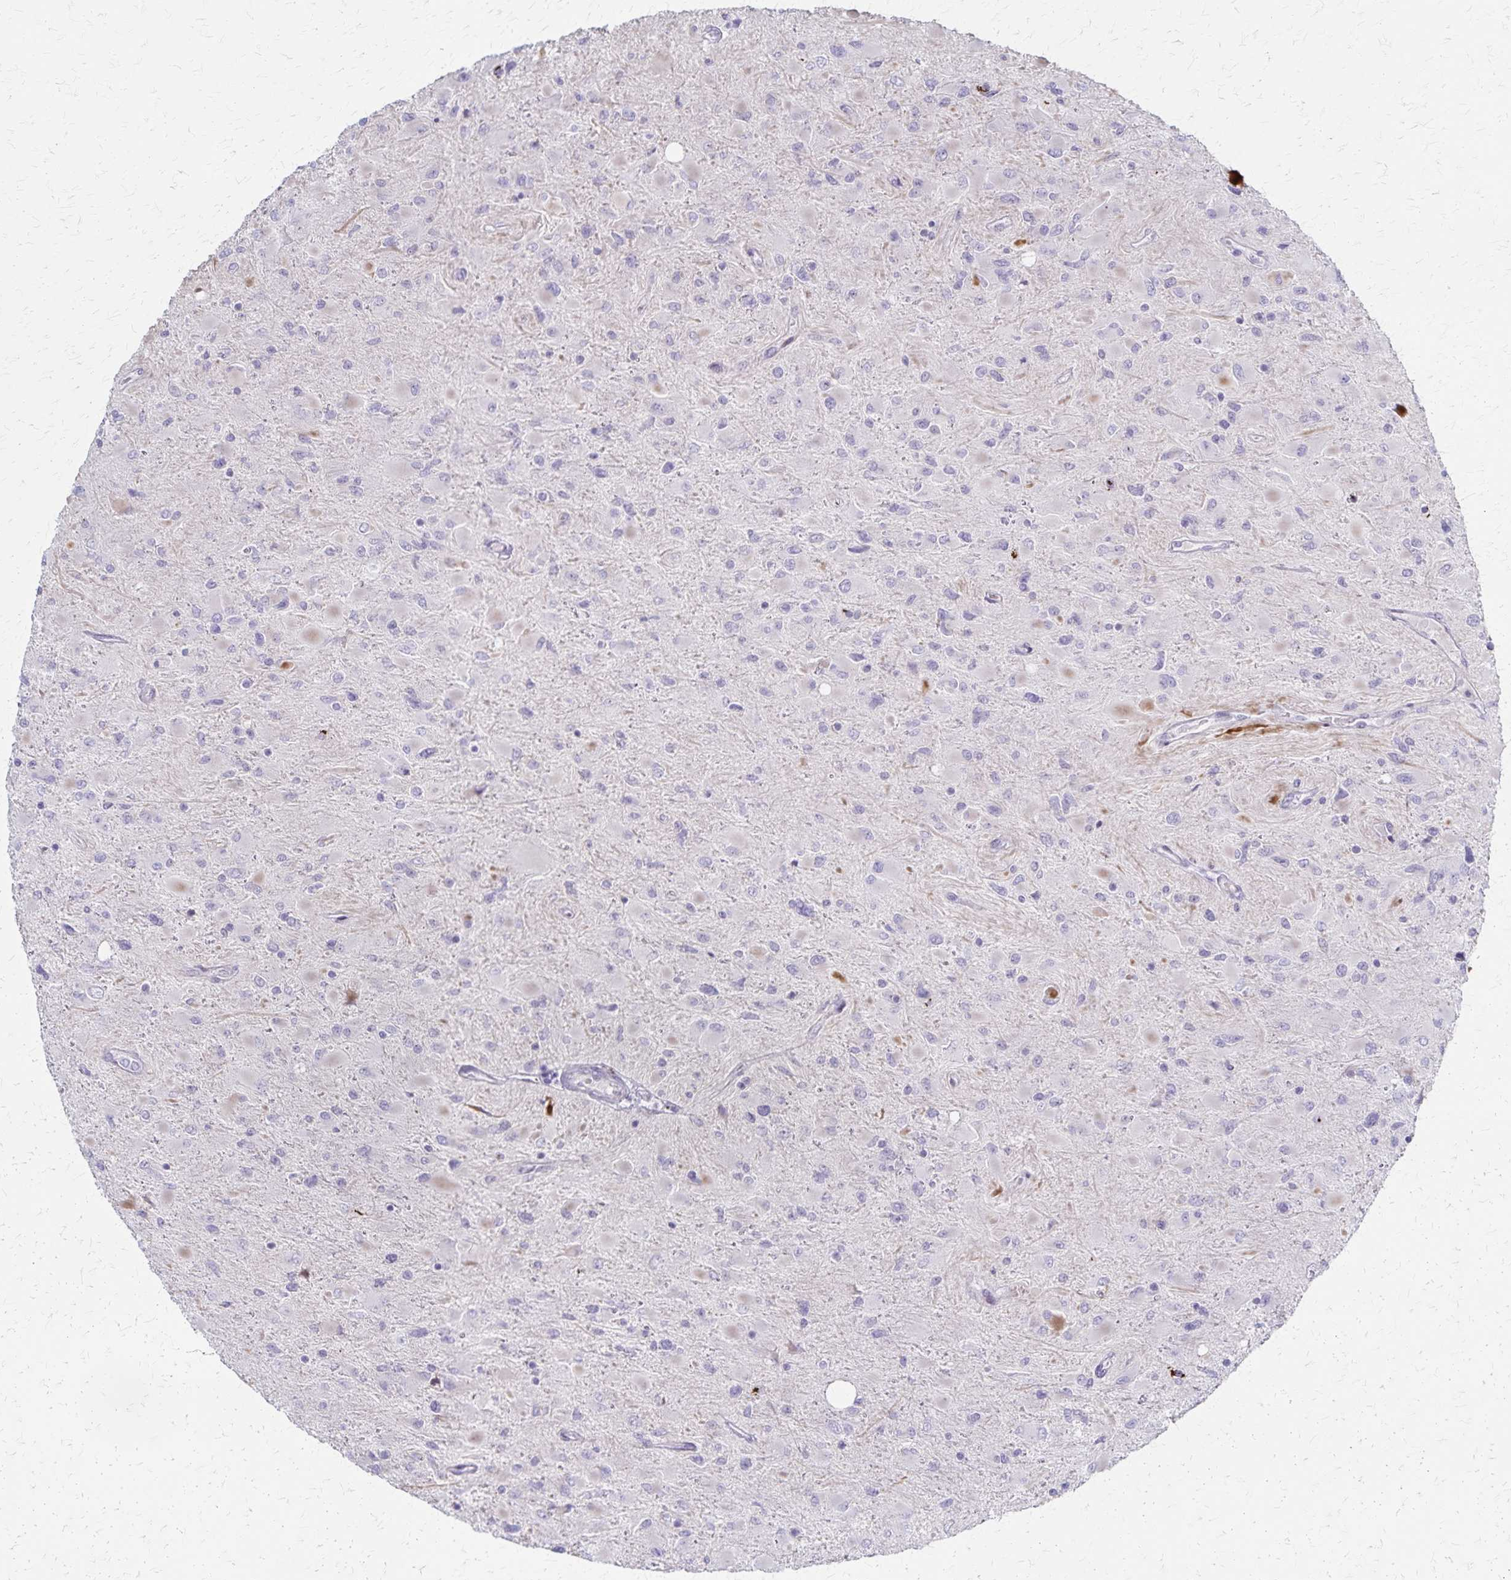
{"staining": {"intensity": "negative", "quantity": "none", "location": "none"}, "tissue": "glioma", "cell_type": "Tumor cells", "image_type": "cancer", "snomed": [{"axis": "morphology", "description": "Glioma, malignant, High grade"}, {"axis": "topography", "description": "Cerebral cortex"}], "caption": "The IHC micrograph has no significant staining in tumor cells of high-grade glioma (malignant) tissue.", "gene": "DLK2", "patient": {"sex": "female", "age": 36}}